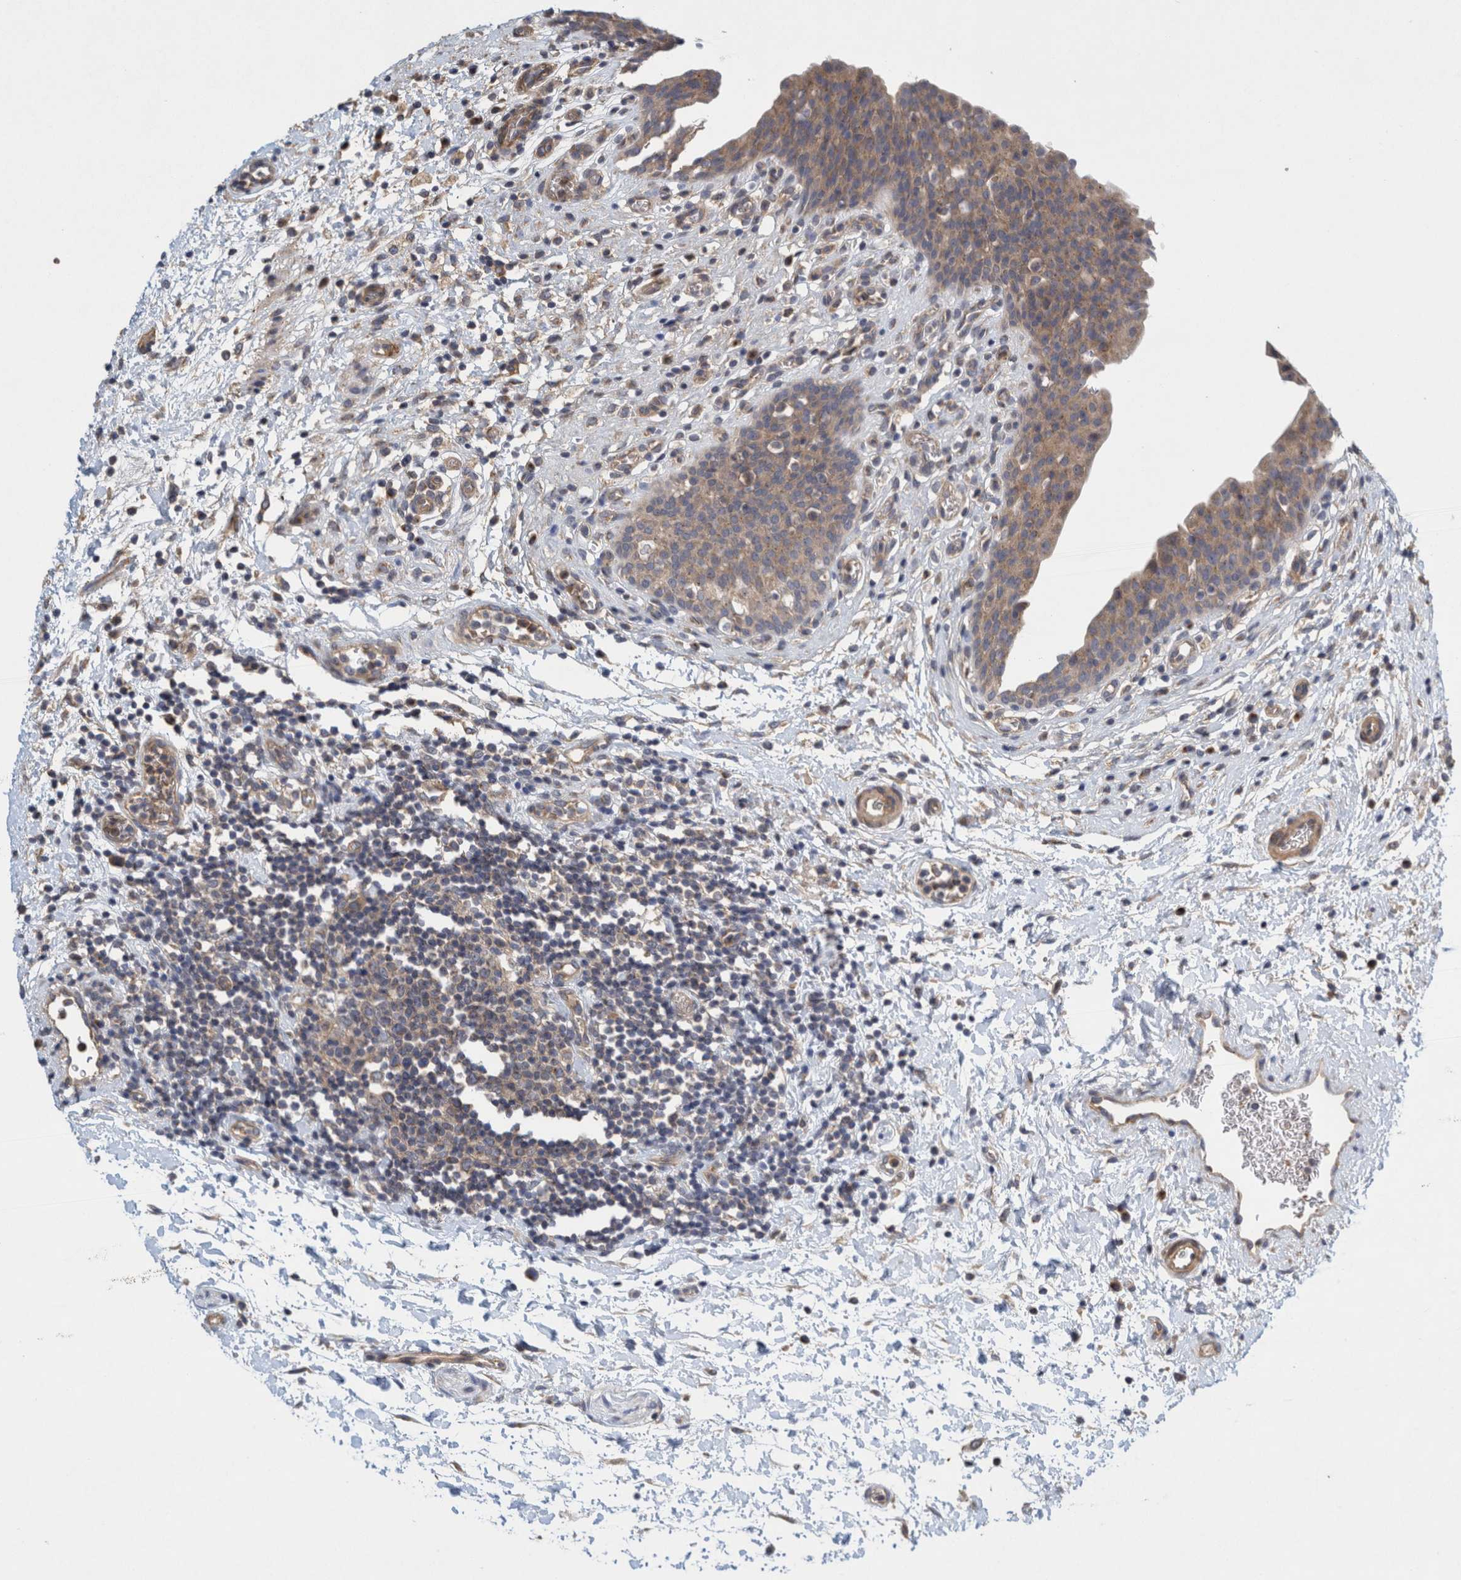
{"staining": {"intensity": "weak", "quantity": "25%-75%", "location": "cytoplasmic/membranous"}, "tissue": "urinary bladder", "cell_type": "Urothelial cells", "image_type": "normal", "snomed": [{"axis": "morphology", "description": "Normal tissue, NOS"}, {"axis": "topography", "description": "Urinary bladder"}], "caption": "IHC of normal urinary bladder exhibits low levels of weak cytoplasmic/membranous positivity in about 25%-75% of urothelial cells. The protein is shown in brown color, while the nuclei are stained blue.", "gene": "ZNF324B", "patient": {"sex": "male", "age": 37}}